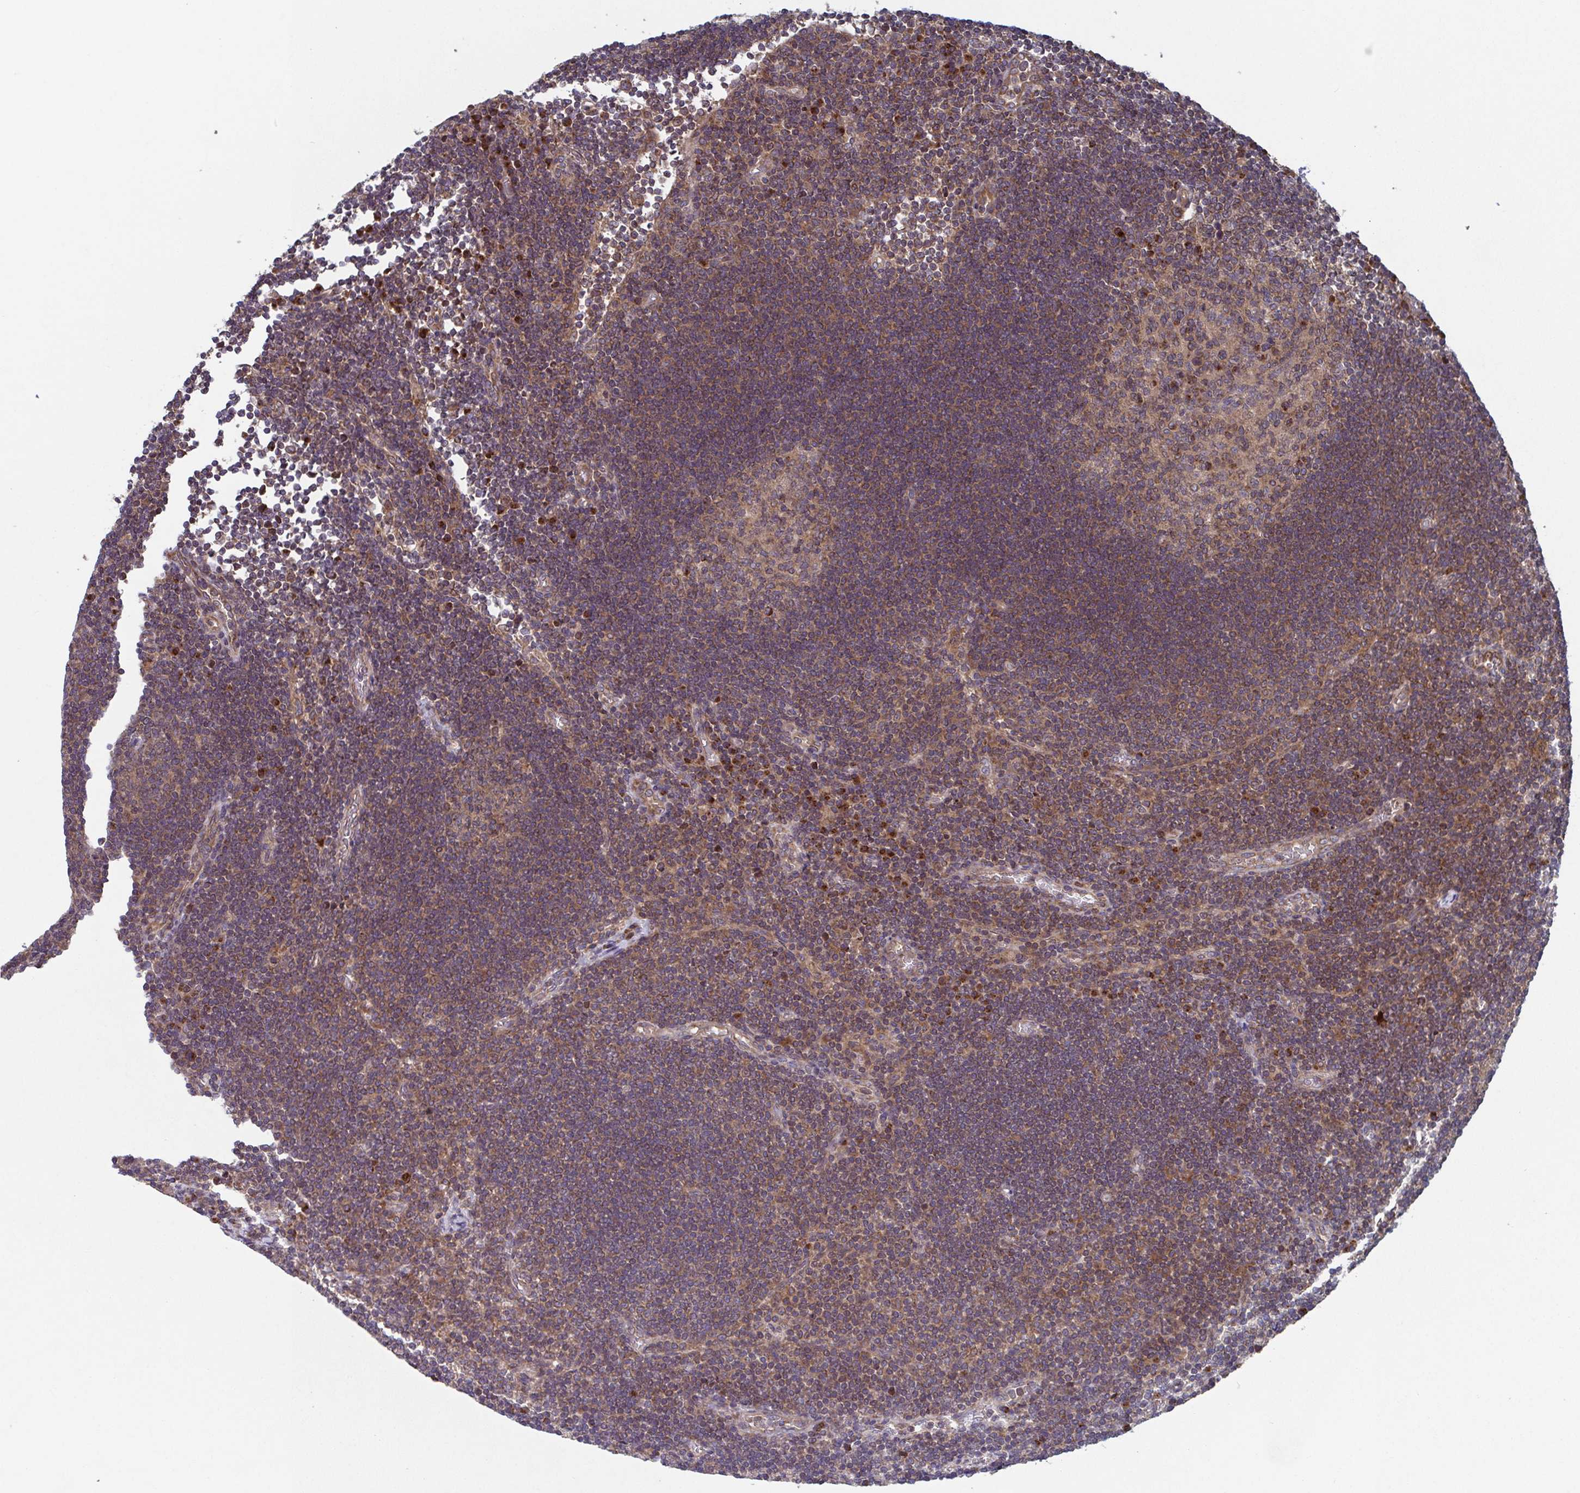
{"staining": {"intensity": "moderate", "quantity": "<25%", "location": "cytoplasmic/membranous"}, "tissue": "lymph node", "cell_type": "Germinal center cells", "image_type": "normal", "snomed": [{"axis": "morphology", "description": "Normal tissue, NOS"}, {"axis": "topography", "description": "Lymph node"}], "caption": "High-power microscopy captured an immunohistochemistry histopathology image of normal lymph node, revealing moderate cytoplasmic/membranous expression in about <25% of germinal center cells. (DAB = brown stain, brightfield microscopy at high magnification).", "gene": "COPB1", "patient": {"sex": "male", "age": 67}}